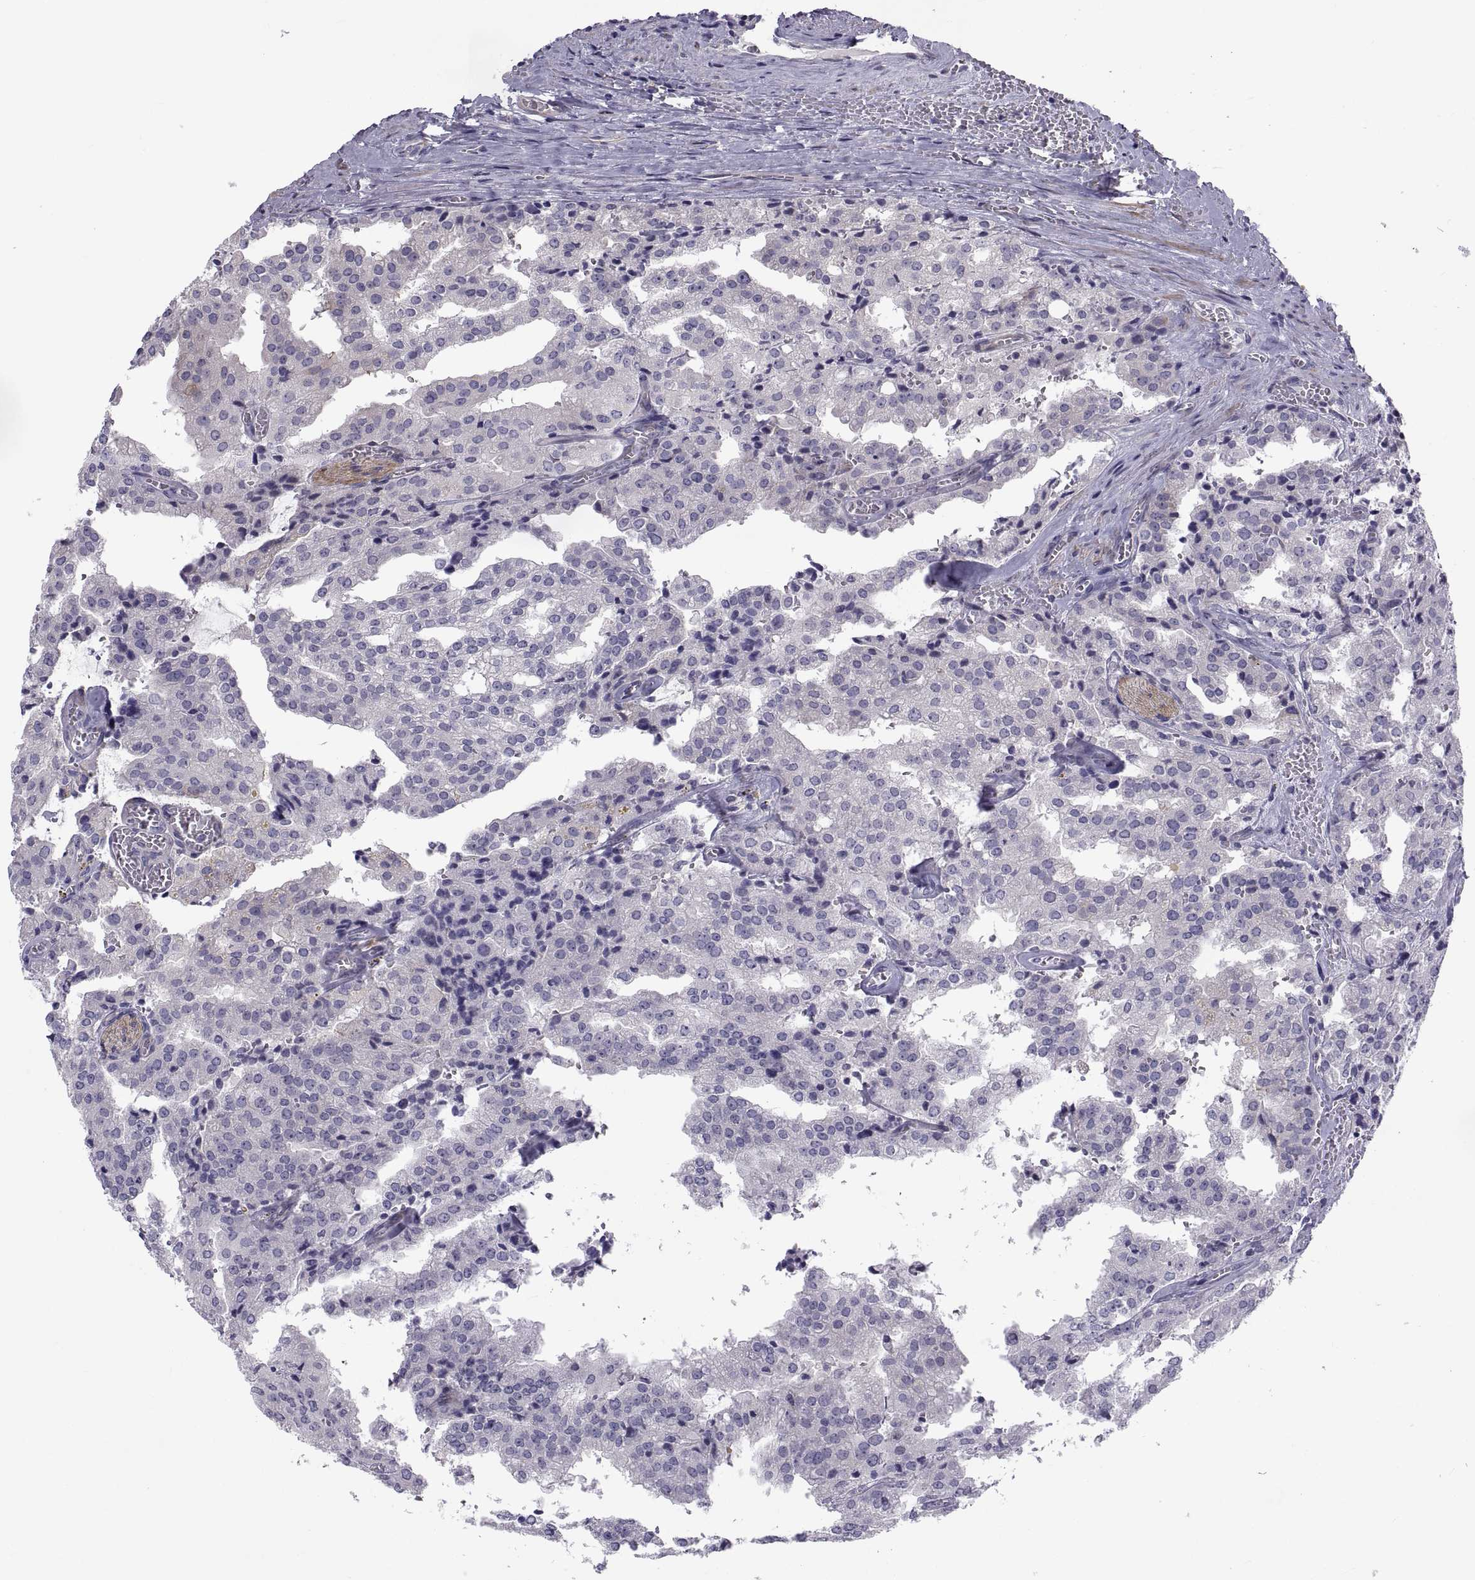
{"staining": {"intensity": "negative", "quantity": "none", "location": "none"}, "tissue": "prostate cancer", "cell_type": "Tumor cells", "image_type": "cancer", "snomed": [{"axis": "morphology", "description": "Adenocarcinoma, High grade"}, {"axis": "topography", "description": "Prostate"}], "caption": "There is no significant staining in tumor cells of prostate cancer.", "gene": "TMEM158", "patient": {"sex": "male", "age": 68}}